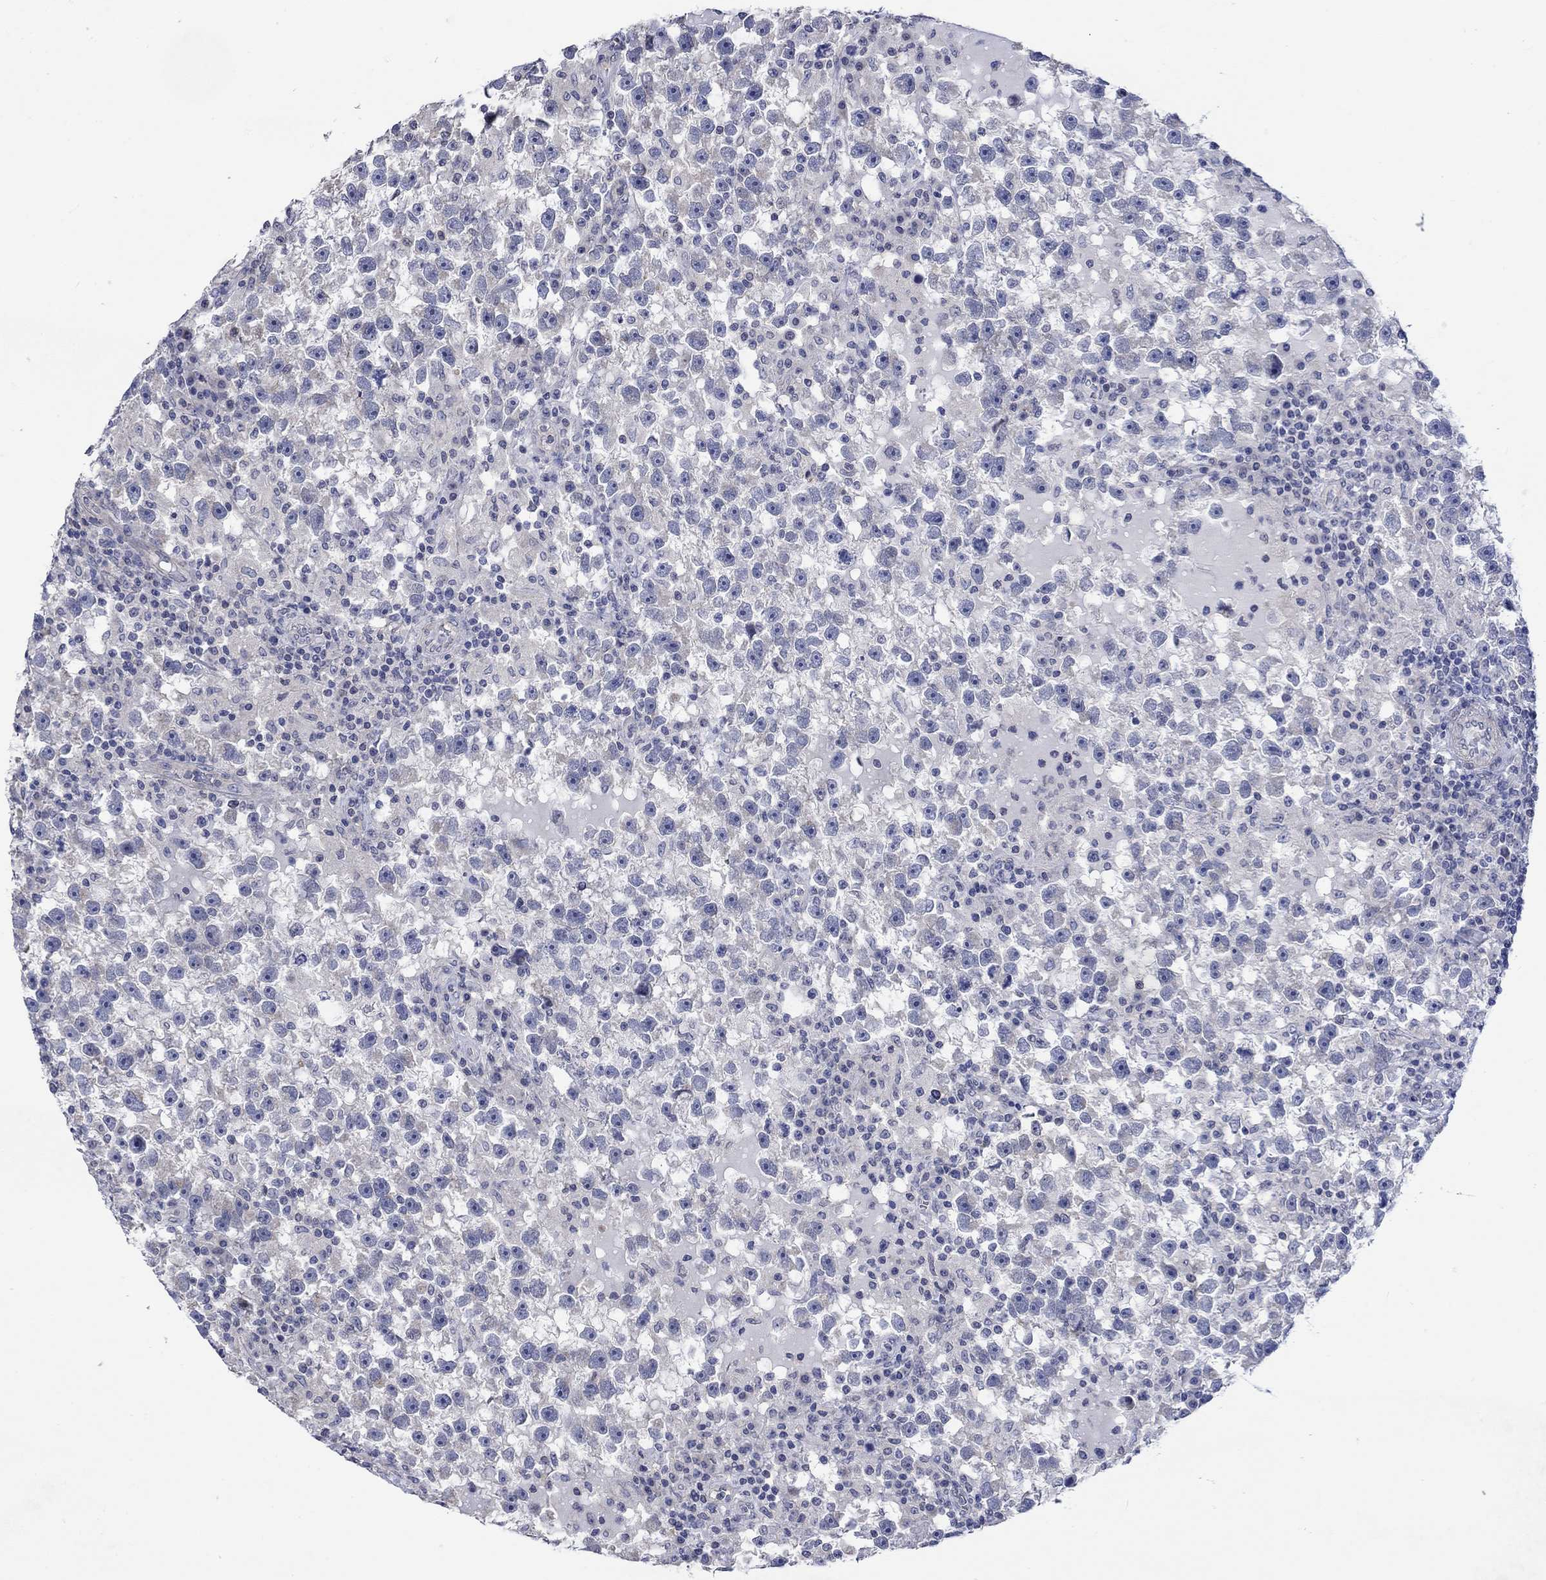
{"staining": {"intensity": "negative", "quantity": "none", "location": "none"}, "tissue": "testis cancer", "cell_type": "Tumor cells", "image_type": "cancer", "snomed": [{"axis": "morphology", "description": "Seminoma, NOS"}, {"axis": "topography", "description": "Testis"}], "caption": "Immunohistochemistry (IHC) of testis seminoma shows no positivity in tumor cells. The staining was performed using DAB (3,3'-diaminobenzidine) to visualize the protein expression in brown, while the nuclei were stained in blue with hematoxylin (Magnification: 20x).", "gene": "AGRP", "patient": {"sex": "male", "age": 47}}